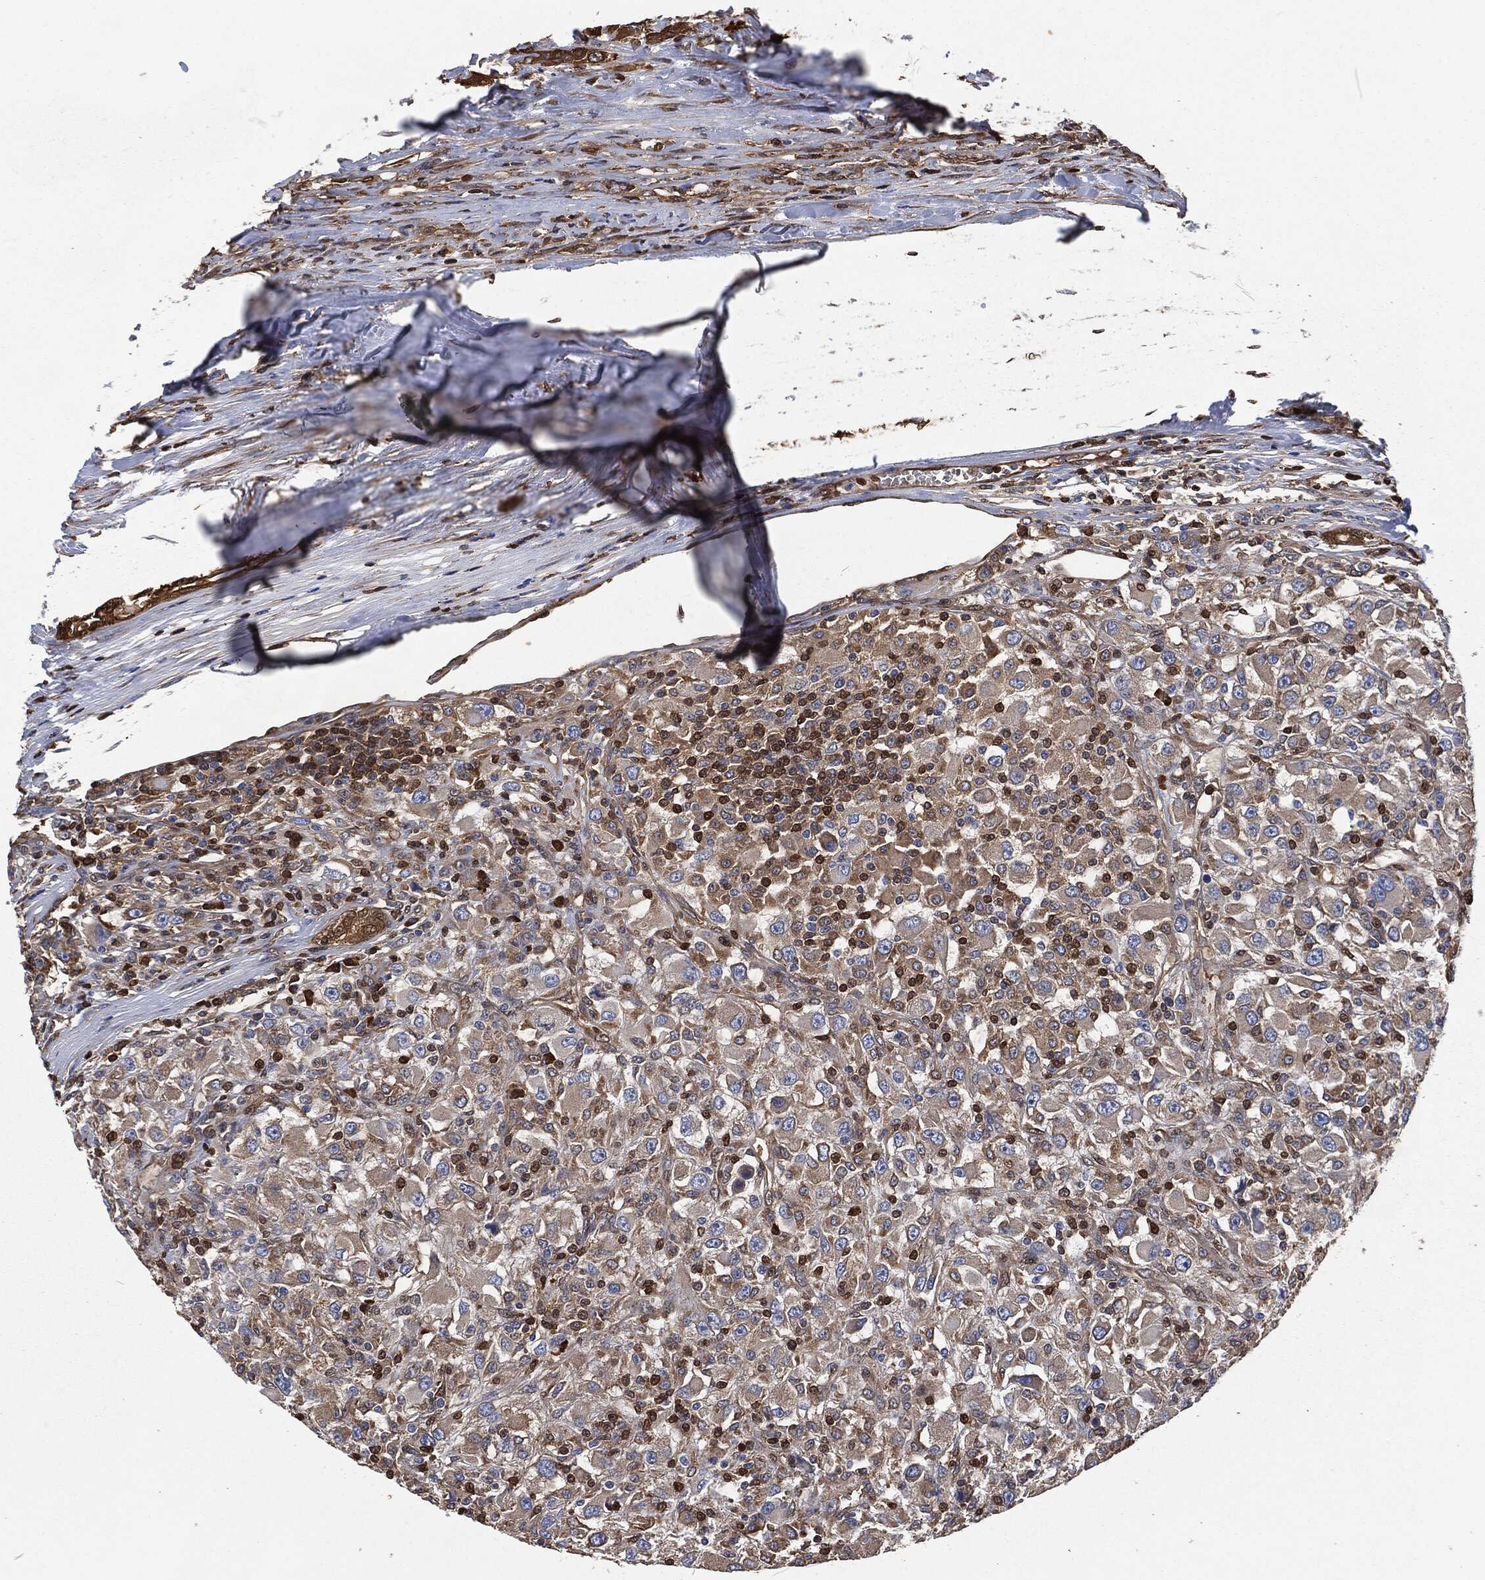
{"staining": {"intensity": "moderate", "quantity": "<25%", "location": "cytoplasmic/membranous"}, "tissue": "renal cancer", "cell_type": "Tumor cells", "image_type": "cancer", "snomed": [{"axis": "morphology", "description": "Adenocarcinoma, NOS"}, {"axis": "topography", "description": "Kidney"}], "caption": "Protein staining by immunohistochemistry (IHC) demonstrates moderate cytoplasmic/membranous staining in approximately <25% of tumor cells in renal cancer.", "gene": "PRDX4", "patient": {"sex": "female", "age": 67}}